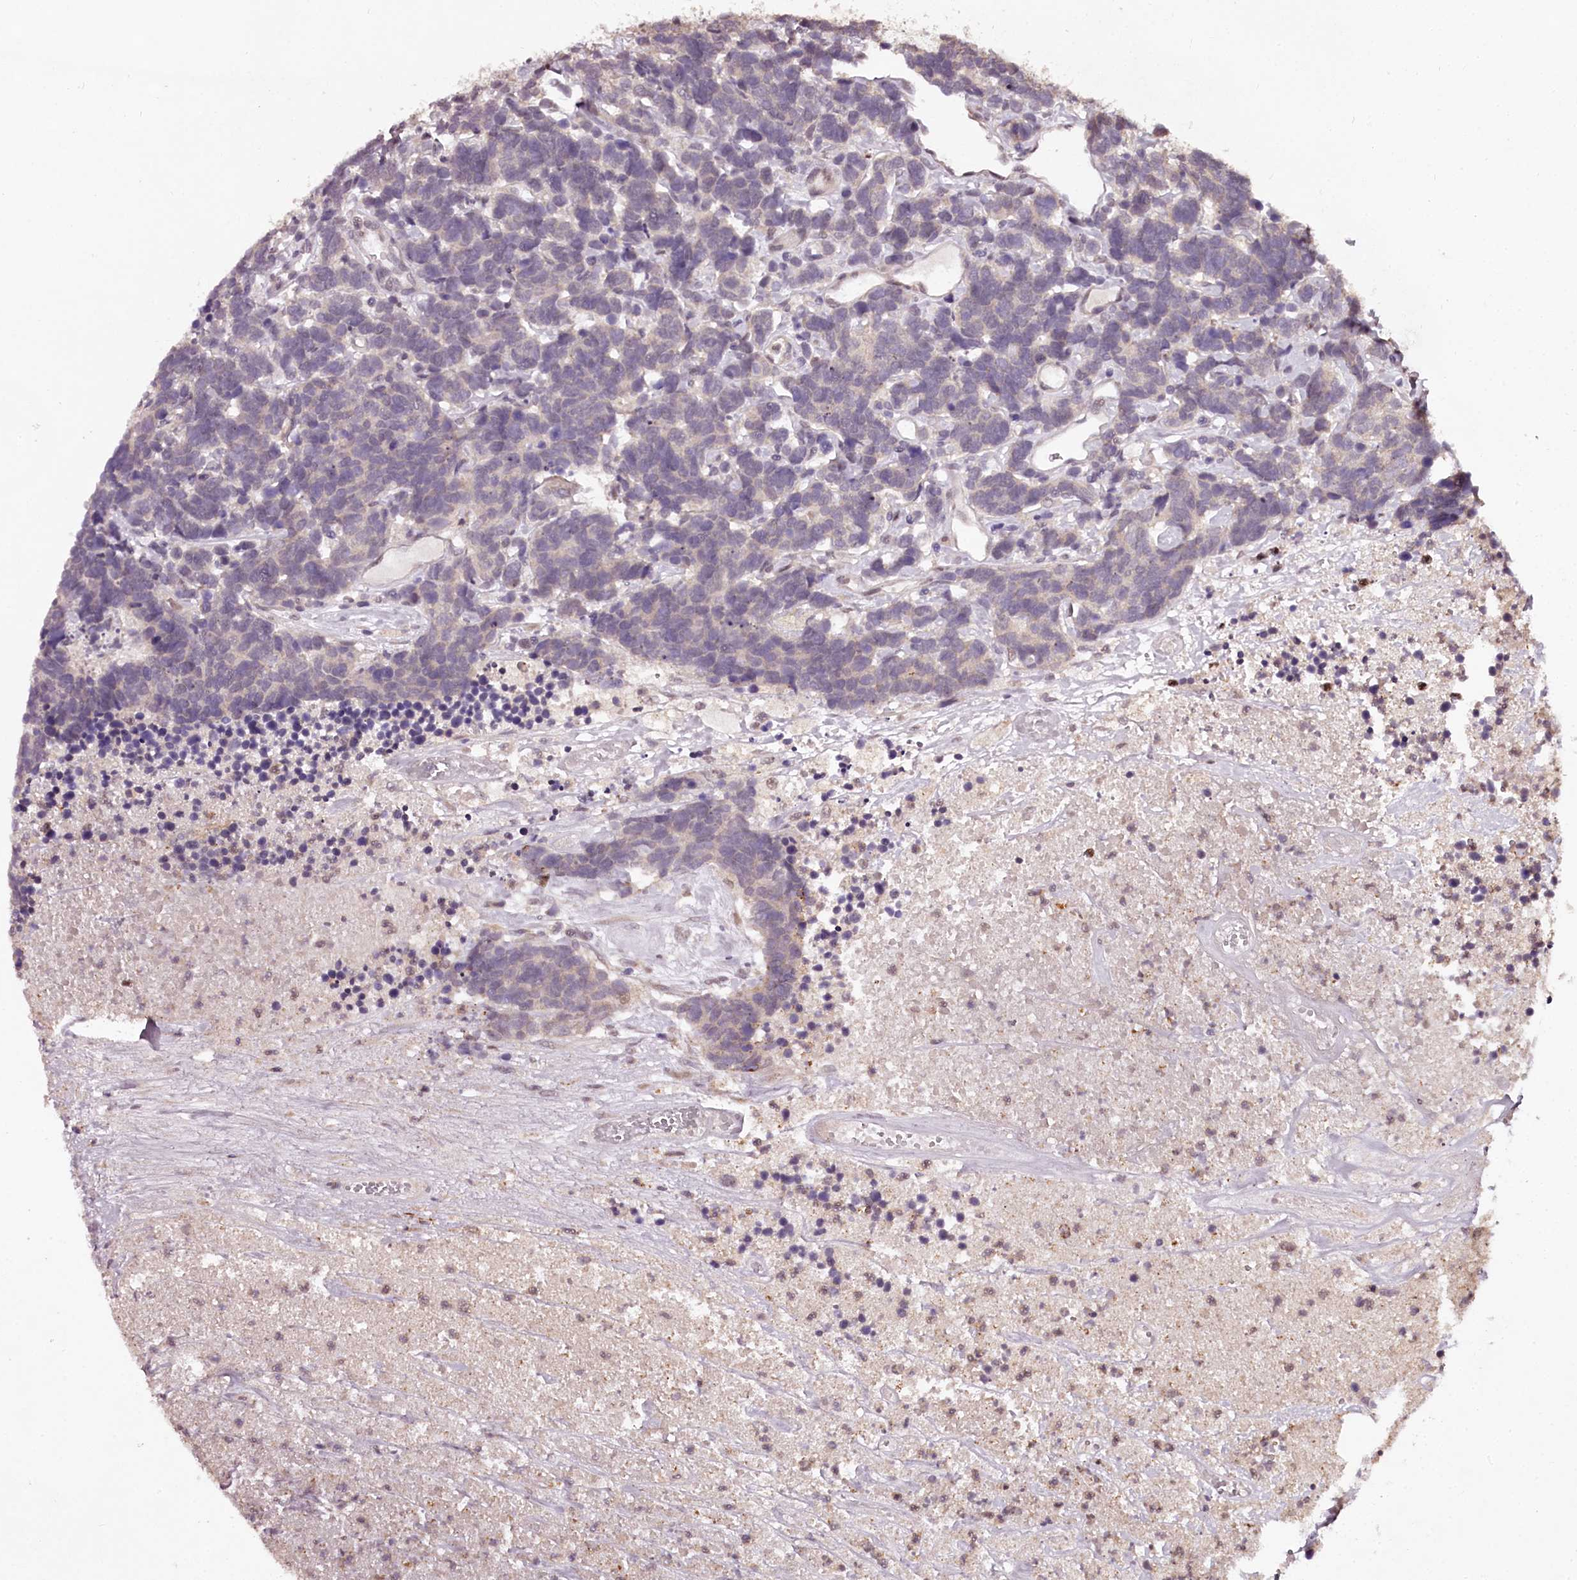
{"staining": {"intensity": "negative", "quantity": "none", "location": "none"}, "tissue": "carcinoid", "cell_type": "Tumor cells", "image_type": "cancer", "snomed": [{"axis": "morphology", "description": "Carcinoma, NOS"}, {"axis": "morphology", "description": "Carcinoid, malignant, NOS"}, {"axis": "topography", "description": "Urinary bladder"}], "caption": "An image of human carcinoid is negative for staining in tumor cells.", "gene": "MAML3", "patient": {"sex": "male", "age": 57}}